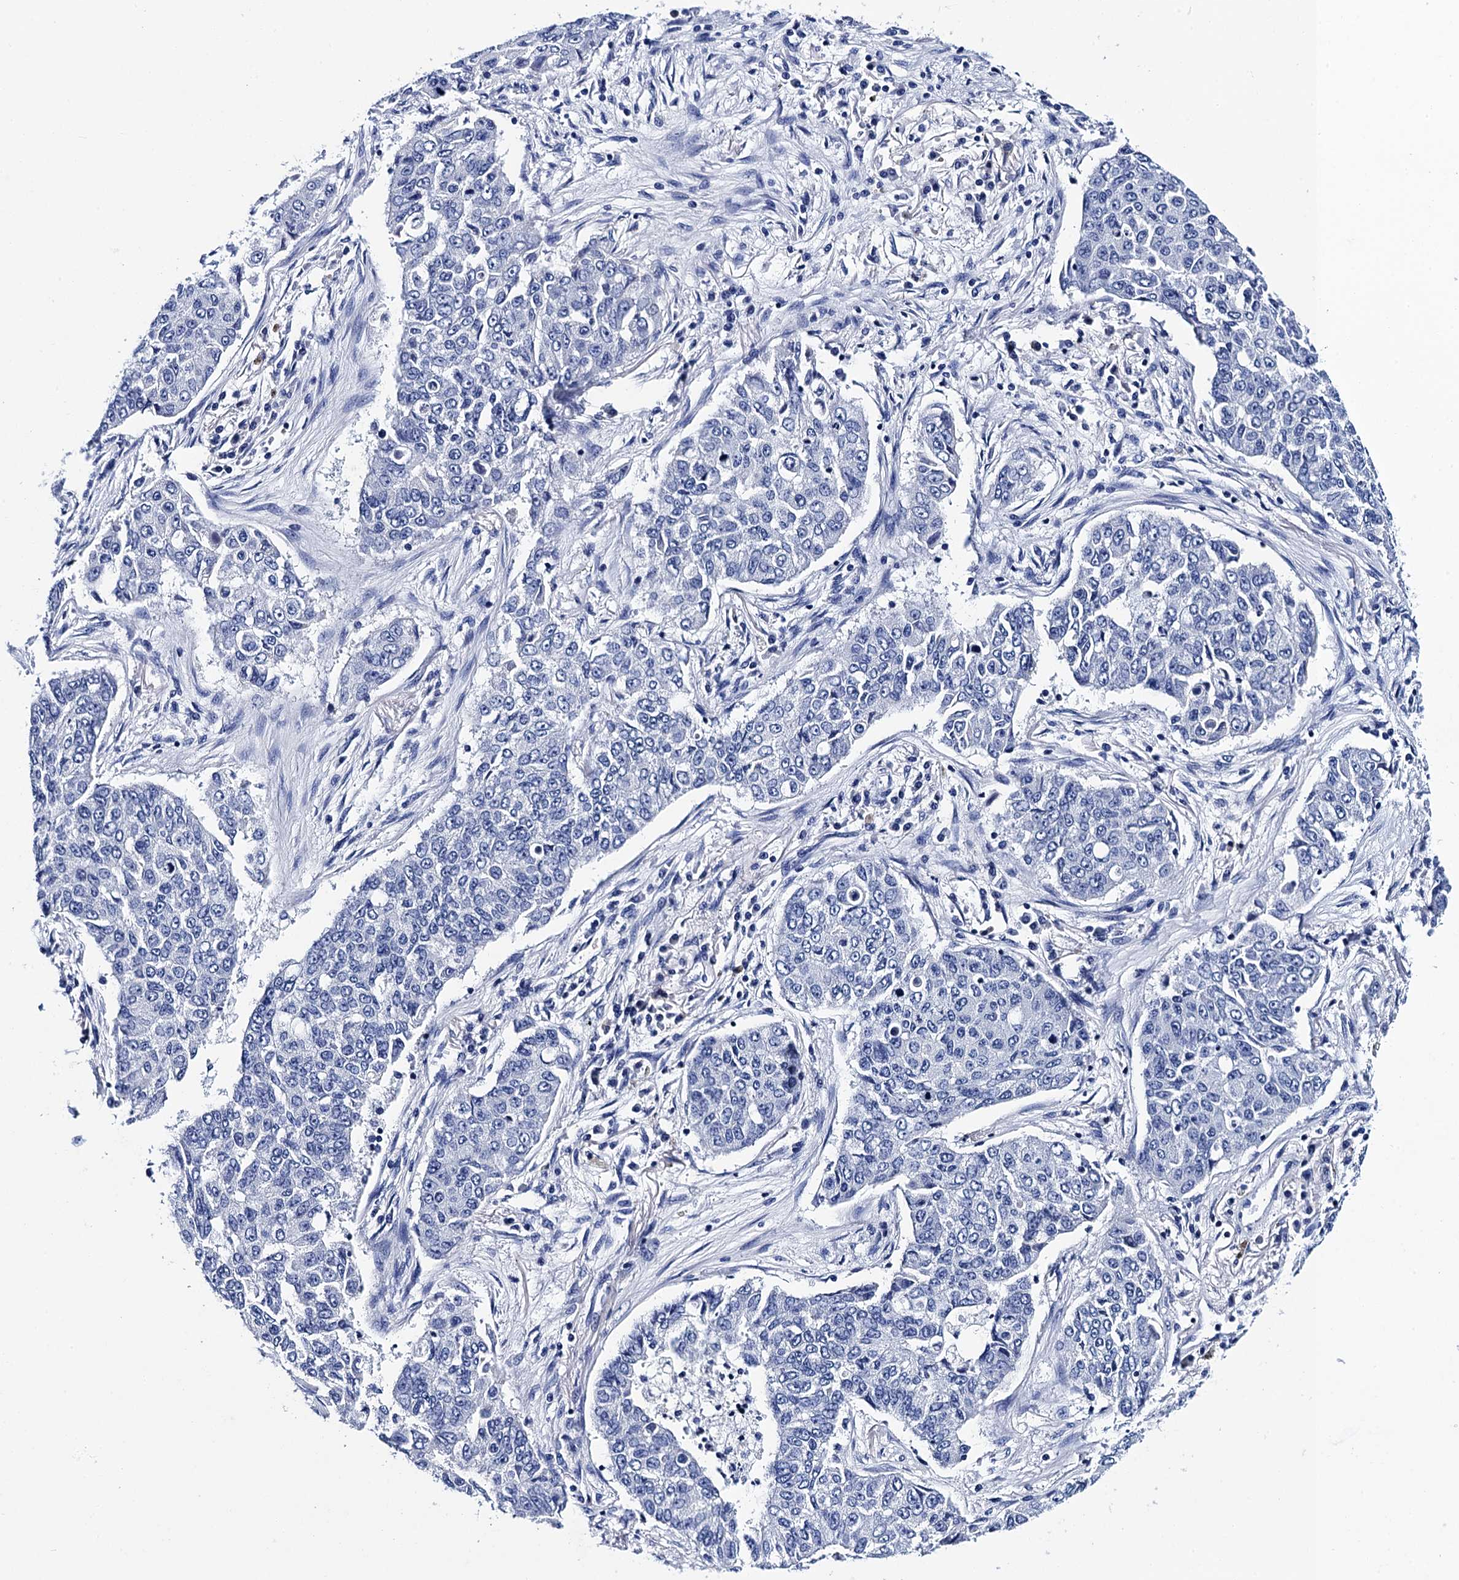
{"staining": {"intensity": "negative", "quantity": "none", "location": "none"}, "tissue": "lung cancer", "cell_type": "Tumor cells", "image_type": "cancer", "snomed": [{"axis": "morphology", "description": "Squamous cell carcinoma, NOS"}, {"axis": "topography", "description": "Lung"}], "caption": "Tumor cells are negative for protein expression in human lung cancer (squamous cell carcinoma).", "gene": "MYBPC3", "patient": {"sex": "male", "age": 74}}